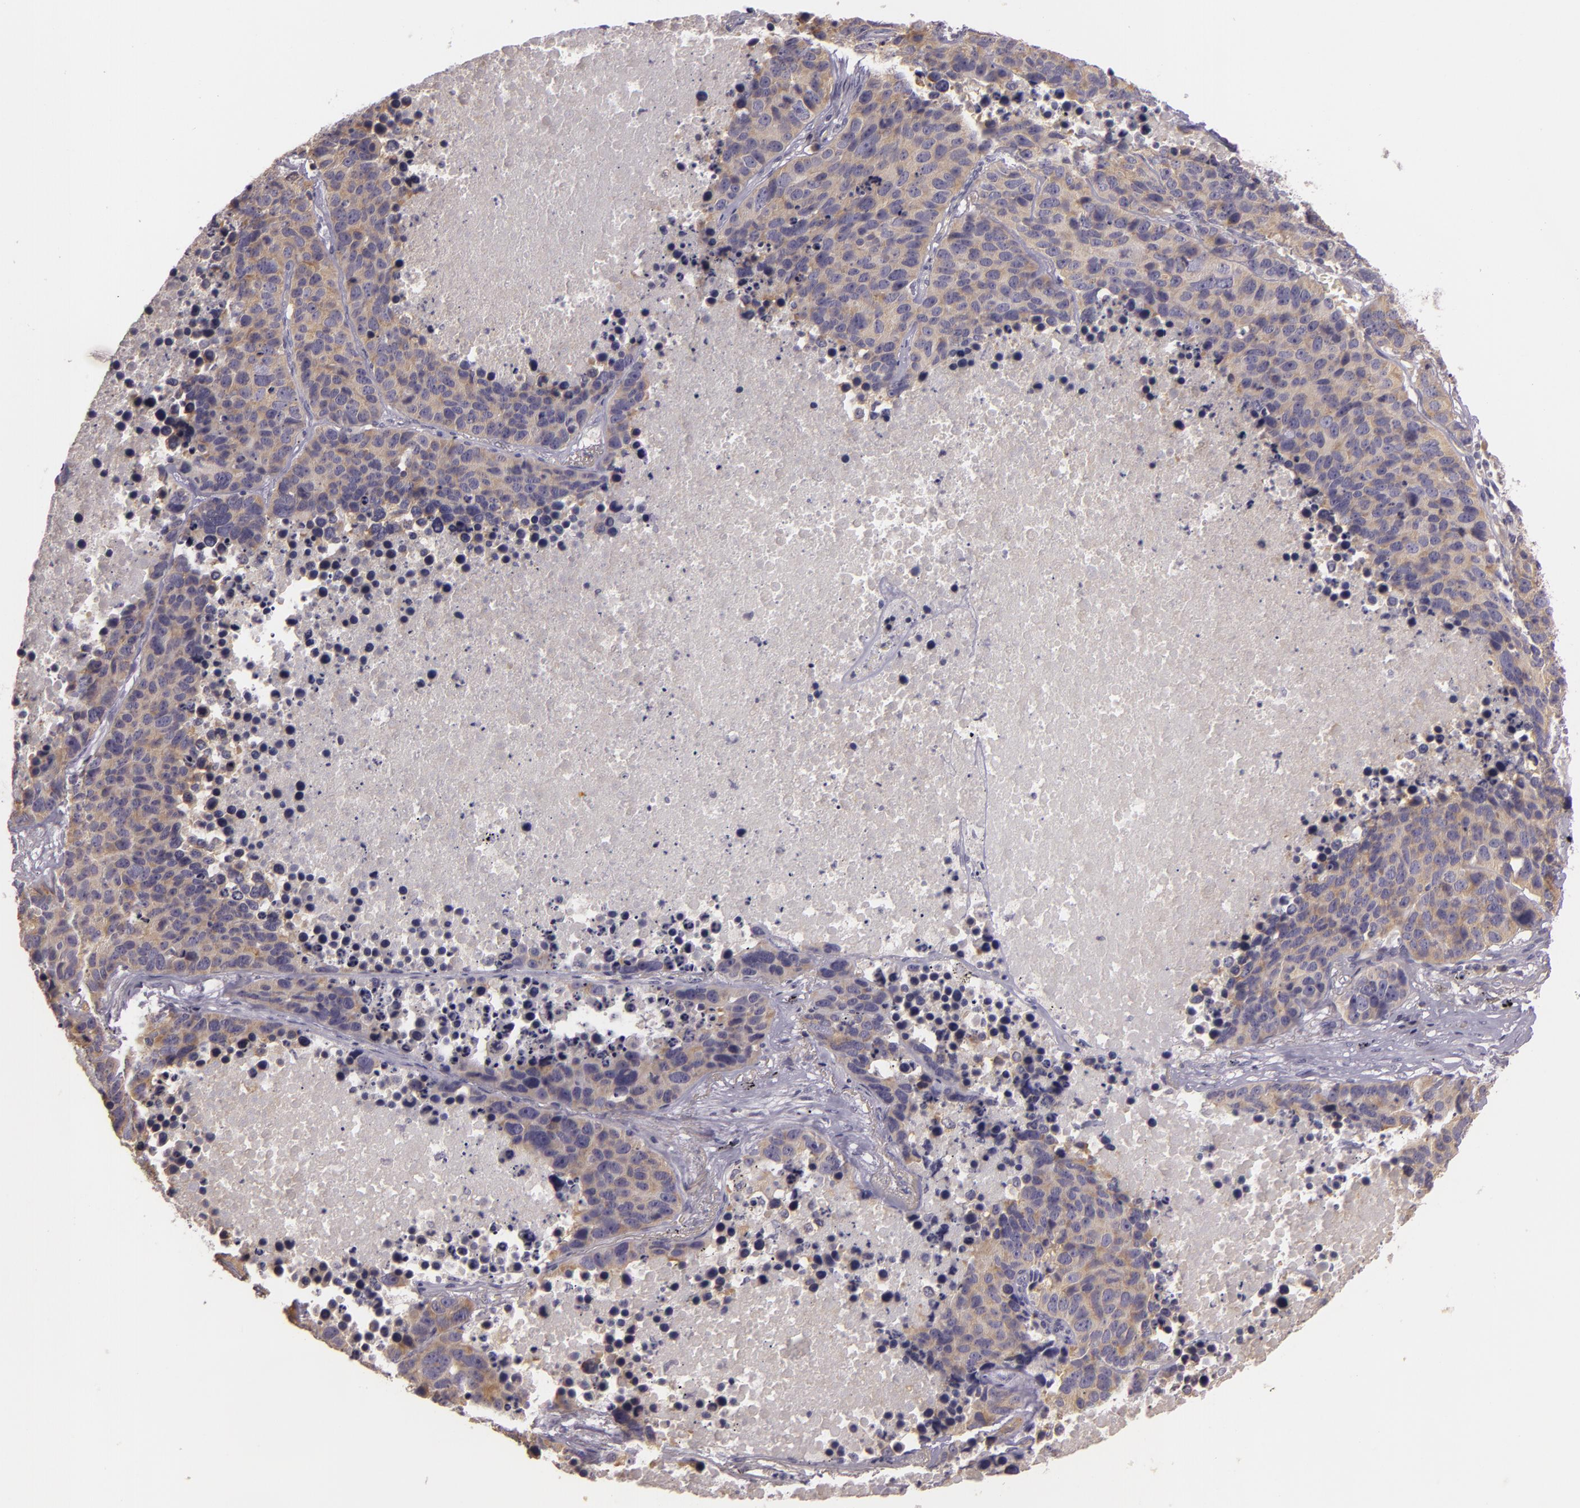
{"staining": {"intensity": "moderate", "quantity": "25%-75%", "location": "cytoplasmic/membranous"}, "tissue": "lung cancer", "cell_type": "Tumor cells", "image_type": "cancer", "snomed": [{"axis": "morphology", "description": "Carcinoid, malignant, NOS"}, {"axis": "topography", "description": "Lung"}], "caption": "An image of human lung malignant carcinoid stained for a protein demonstrates moderate cytoplasmic/membranous brown staining in tumor cells.", "gene": "RALGAPA1", "patient": {"sex": "male", "age": 60}}